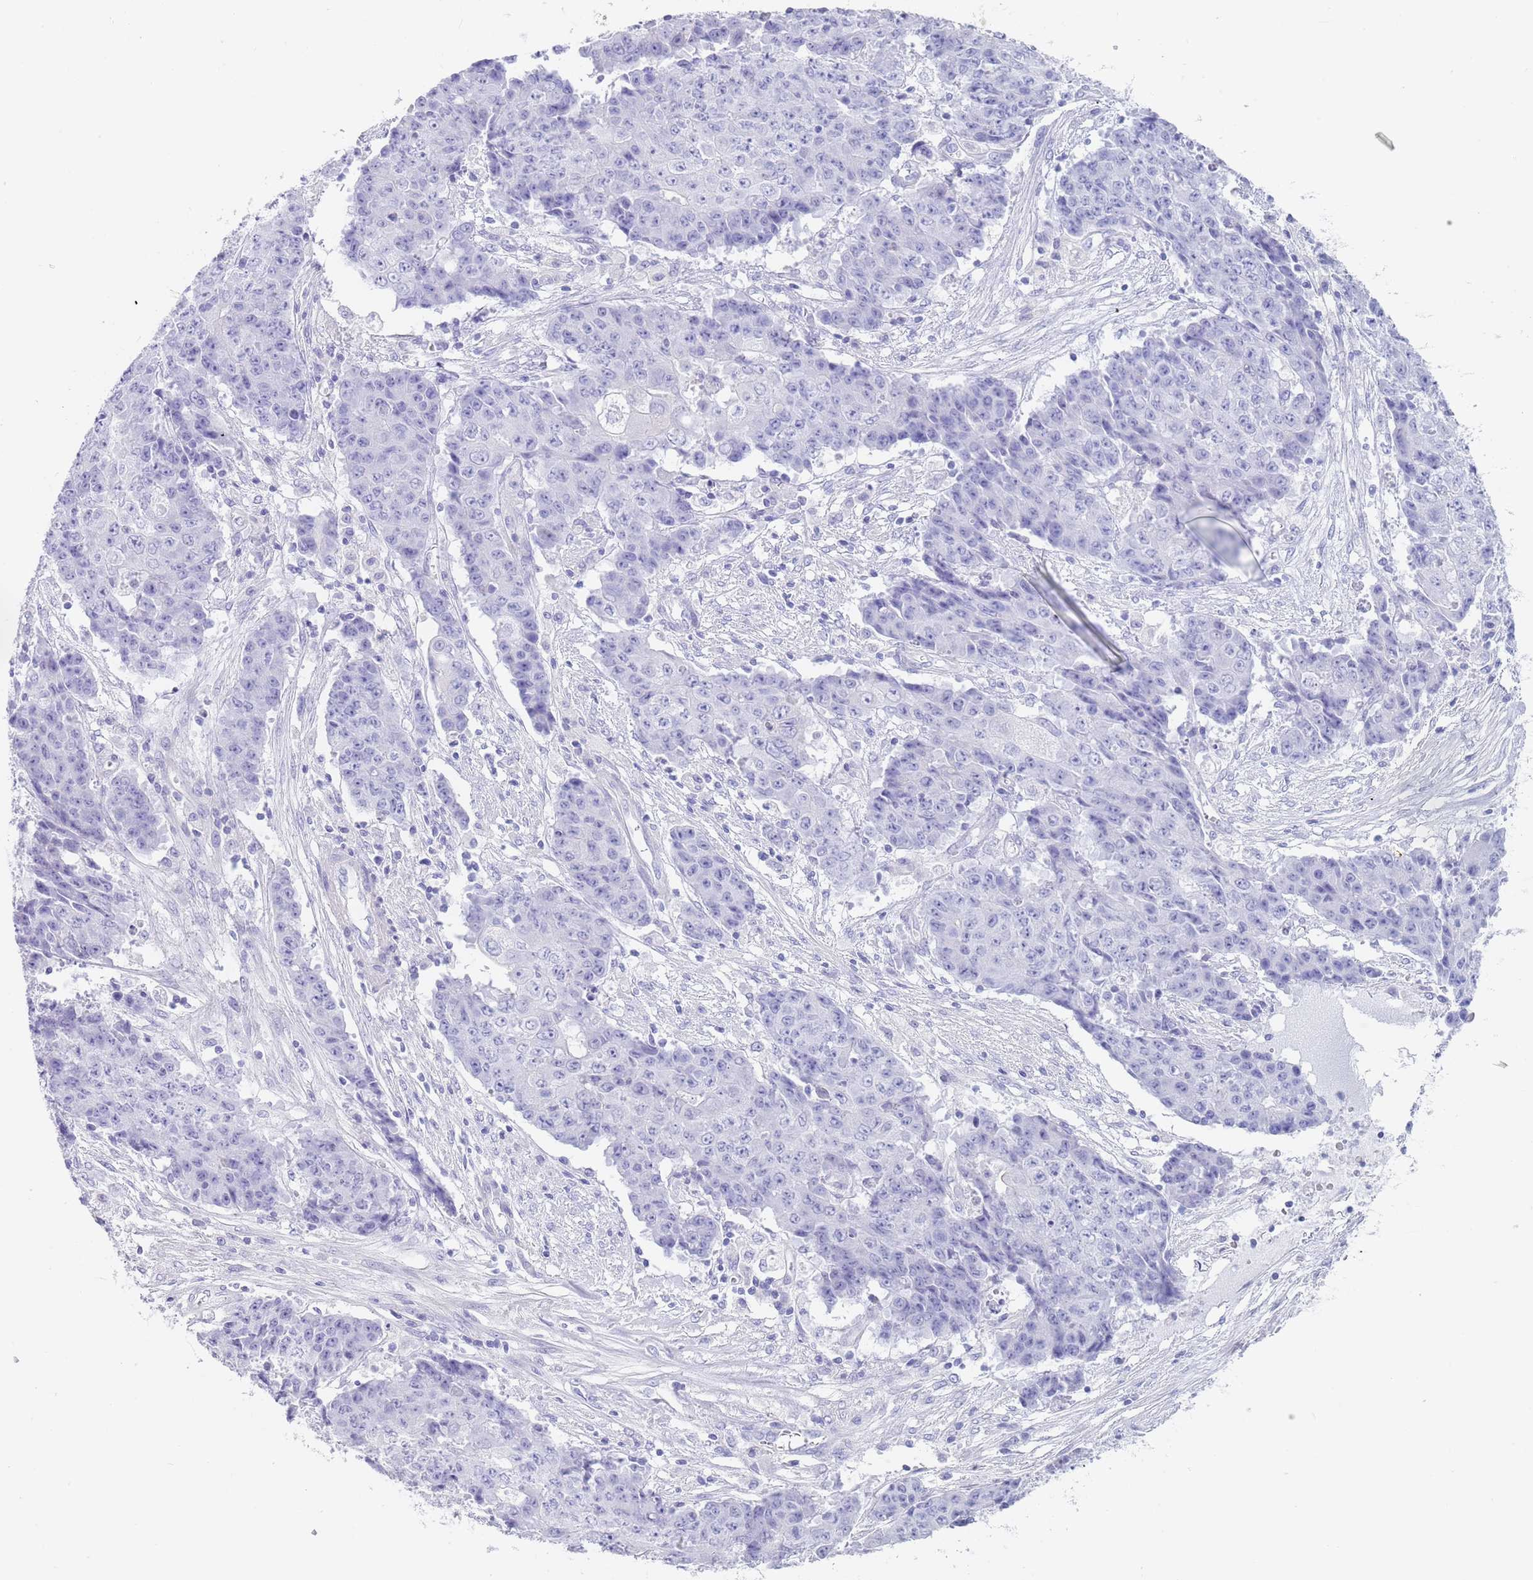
{"staining": {"intensity": "negative", "quantity": "none", "location": "none"}, "tissue": "ovarian cancer", "cell_type": "Tumor cells", "image_type": "cancer", "snomed": [{"axis": "morphology", "description": "Carcinoma, endometroid"}, {"axis": "topography", "description": "Ovary"}], "caption": "This micrograph is of ovarian endometroid carcinoma stained with IHC to label a protein in brown with the nuclei are counter-stained blue. There is no staining in tumor cells.", "gene": "CPXM2", "patient": {"sex": "female", "age": 42}}